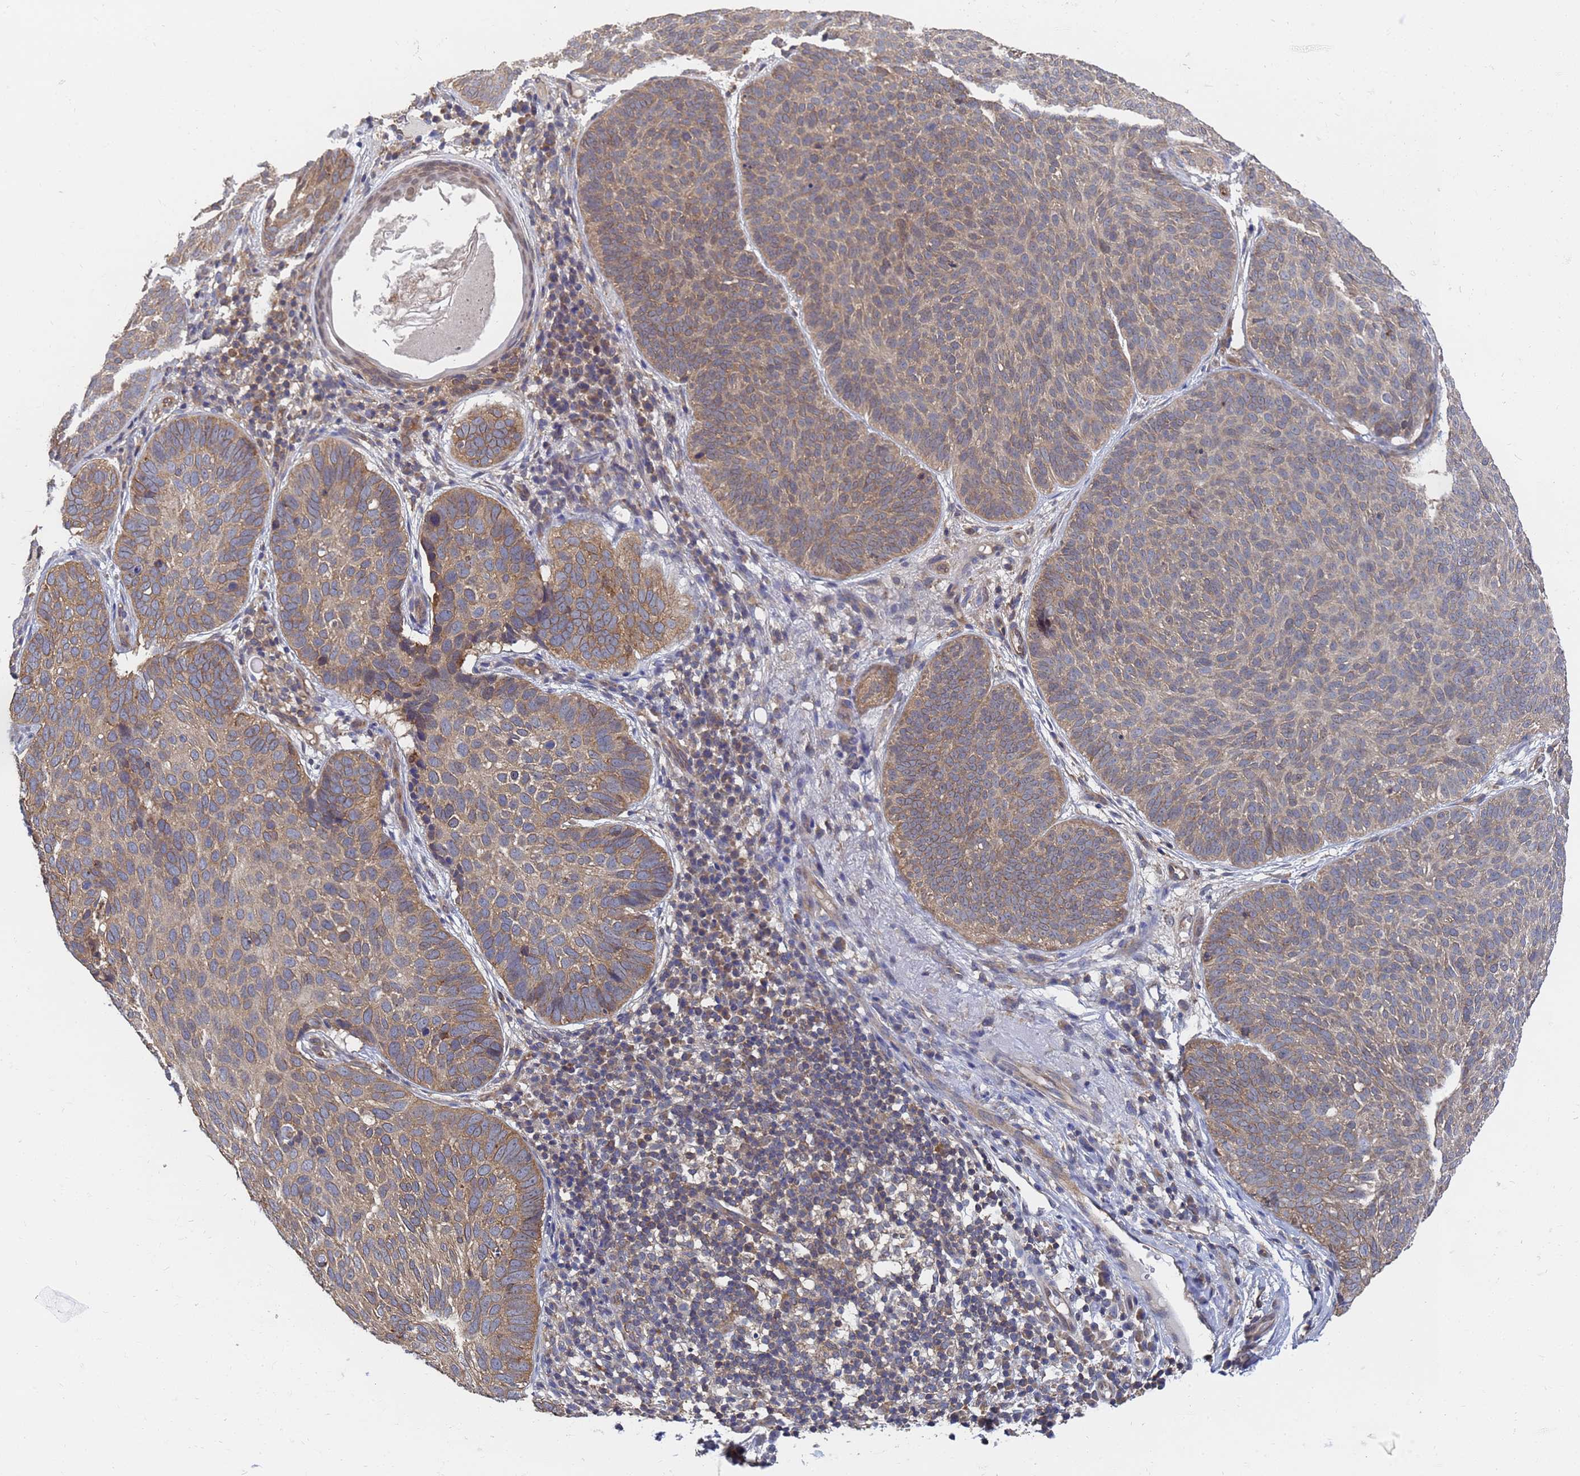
{"staining": {"intensity": "moderate", "quantity": "25%-75%", "location": "cytoplasmic/membranous"}, "tissue": "skin cancer", "cell_type": "Tumor cells", "image_type": "cancer", "snomed": [{"axis": "morphology", "description": "Basal cell carcinoma"}, {"axis": "topography", "description": "Skin"}], "caption": "A histopathology image showing moderate cytoplasmic/membranous expression in about 25%-75% of tumor cells in skin basal cell carcinoma, as visualized by brown immunohistochemical staining.", "gene": "ALS2CL", "patient": {"sex": "male", "age": 85}}